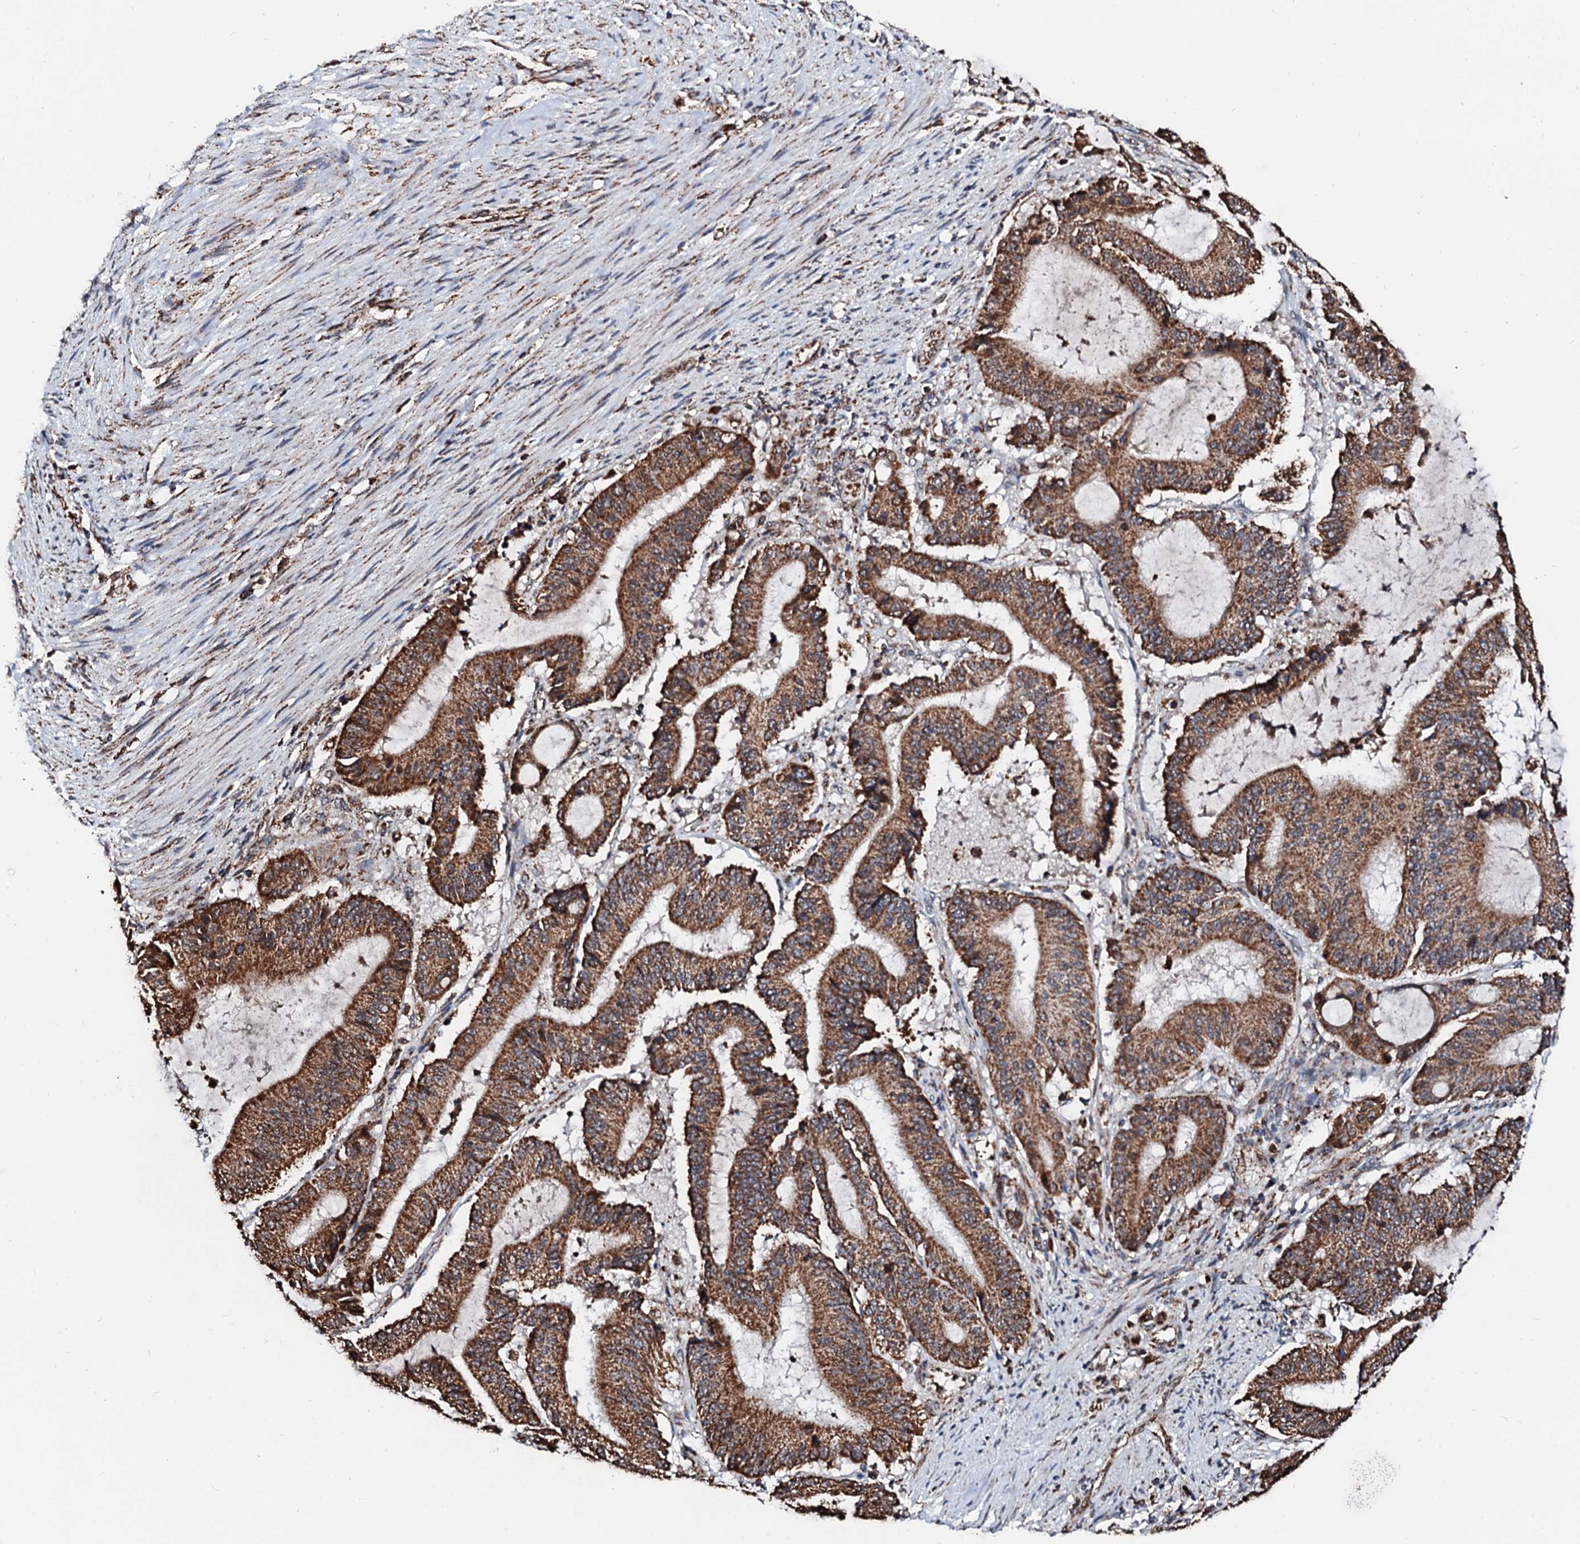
{"staining": {"intensity": "strong", "quantity": ">75%", "location": "cytoplasmic/membranous"}, "tissue": "liver cancer", "cell_type": "Tumor cells", "image_type": "cancer", "snomed": [{"axis": "morphology", "description": "Normal tissue, NOS"}, {"axis": "morphology", "description": "Cholangiocarcinoma"}, {"axis": "topography", "description": "Liver"}, {"axis": "topography", "description": "Peripheral nerve tissue"}], "caption": "Liver cancer was stained to show a protein in brown. There is high levels of strong cytoplasmic/membranous expression in about >75% of tumor cells. (brown staining indicates protein expression, while blue staining denotes nuclei).", "gene": "SECISBP2L", "patient": {"sex": "female", "age": 73}}